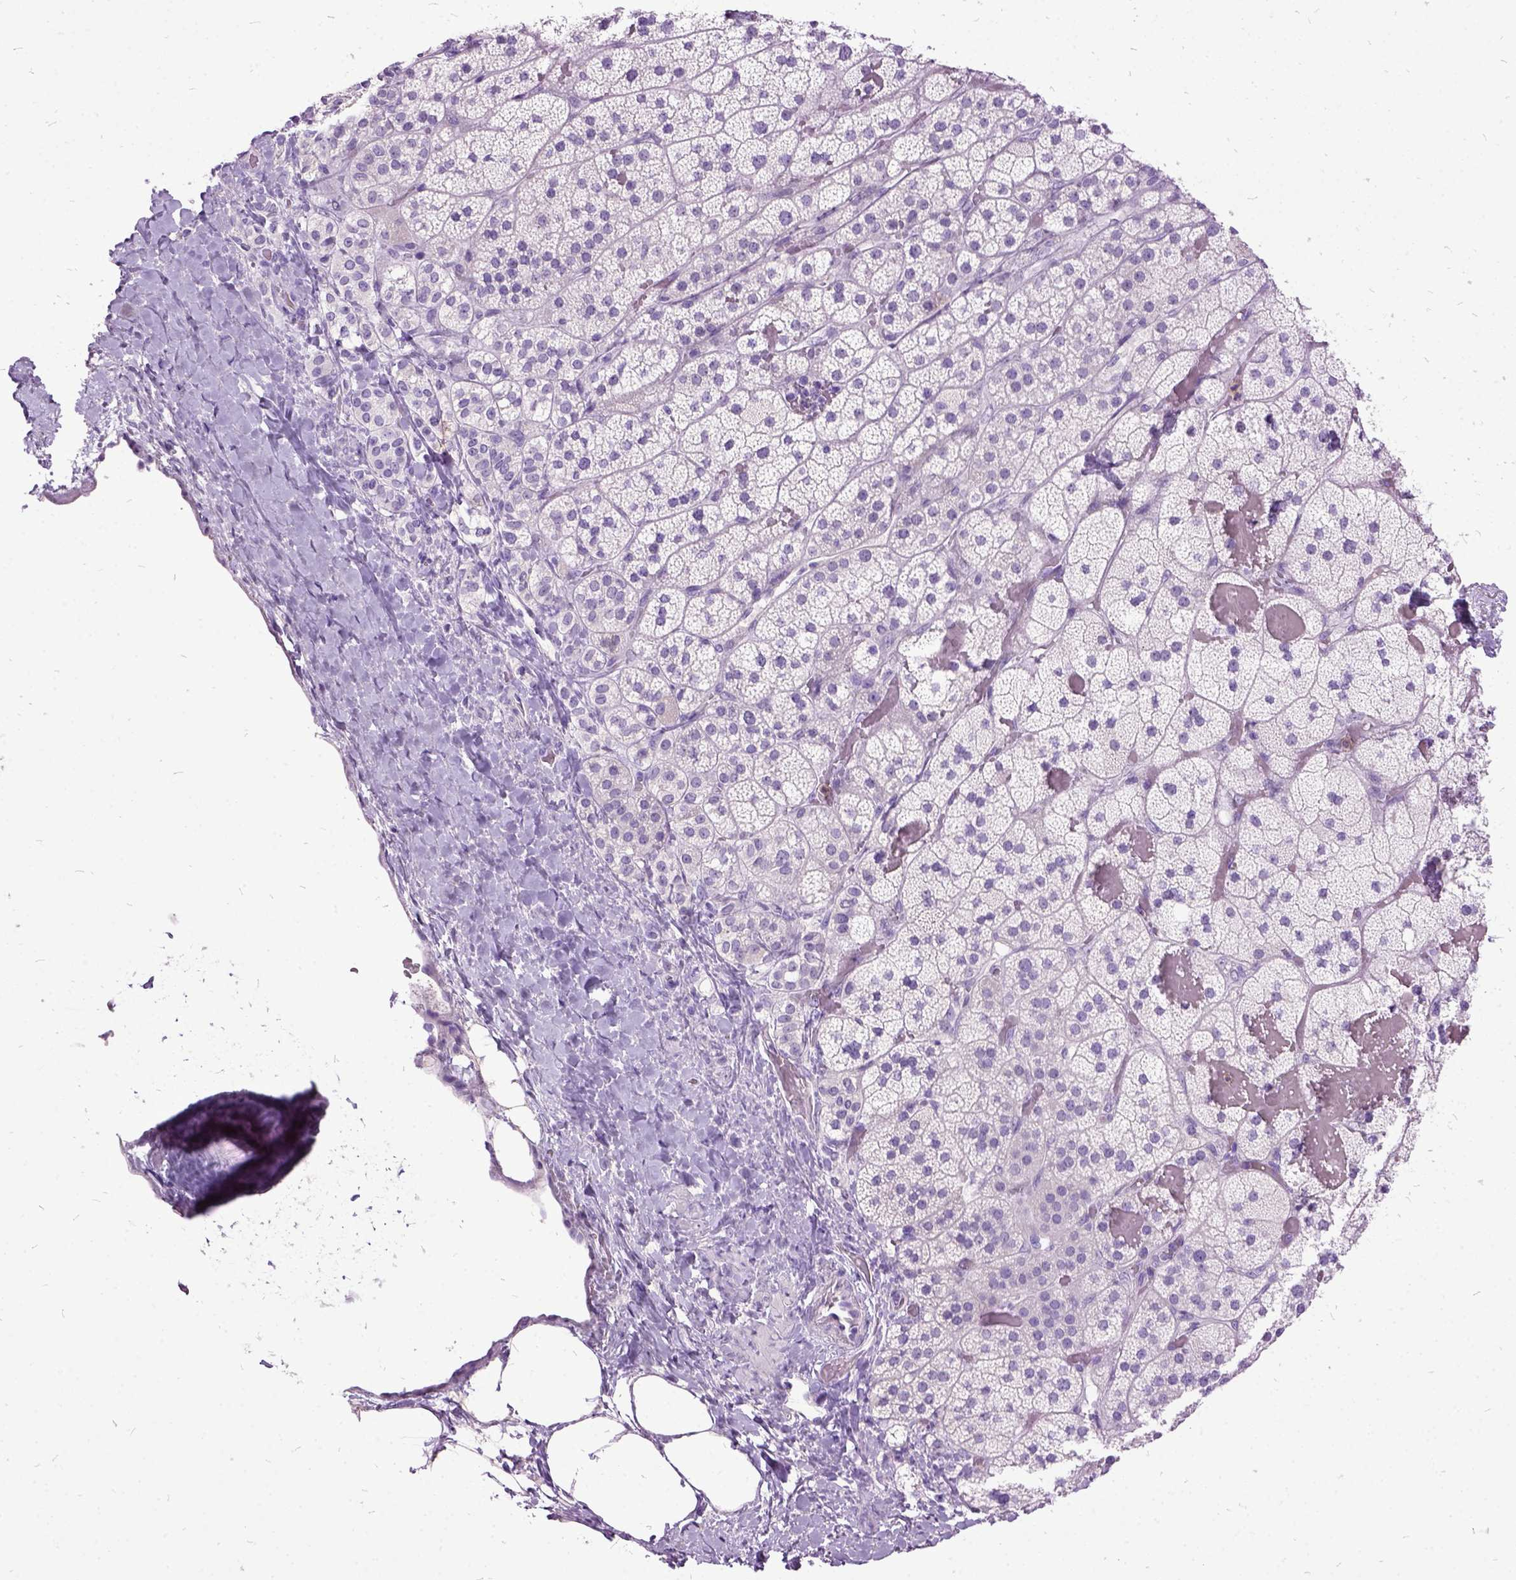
{"staining": {"intensity": "negative", "quantity": "none", "location": "none"}, "tissue": "adrenal gland", "cell_type": "Glandular cells", "image_type": "normal", "snomed": [{"axis": "morphology", "description": "Normal tissue, NOS"}, {"axis": "topography", "description": "Adrenal gland"}], "caption": "High power microscopy histopathology image of an IHC photomicrograph of normal adrenal gland, revealing no significant expression in glandular cells. The staining was performed using DAB (3,3'-diaminobenzidine) to visualize the protein expression in brown, while the nuclei were stained in blue with hematoxylin (Magnification: 20x).", "gene": "MME", "patient": {"sex": "male", "age": 57}}